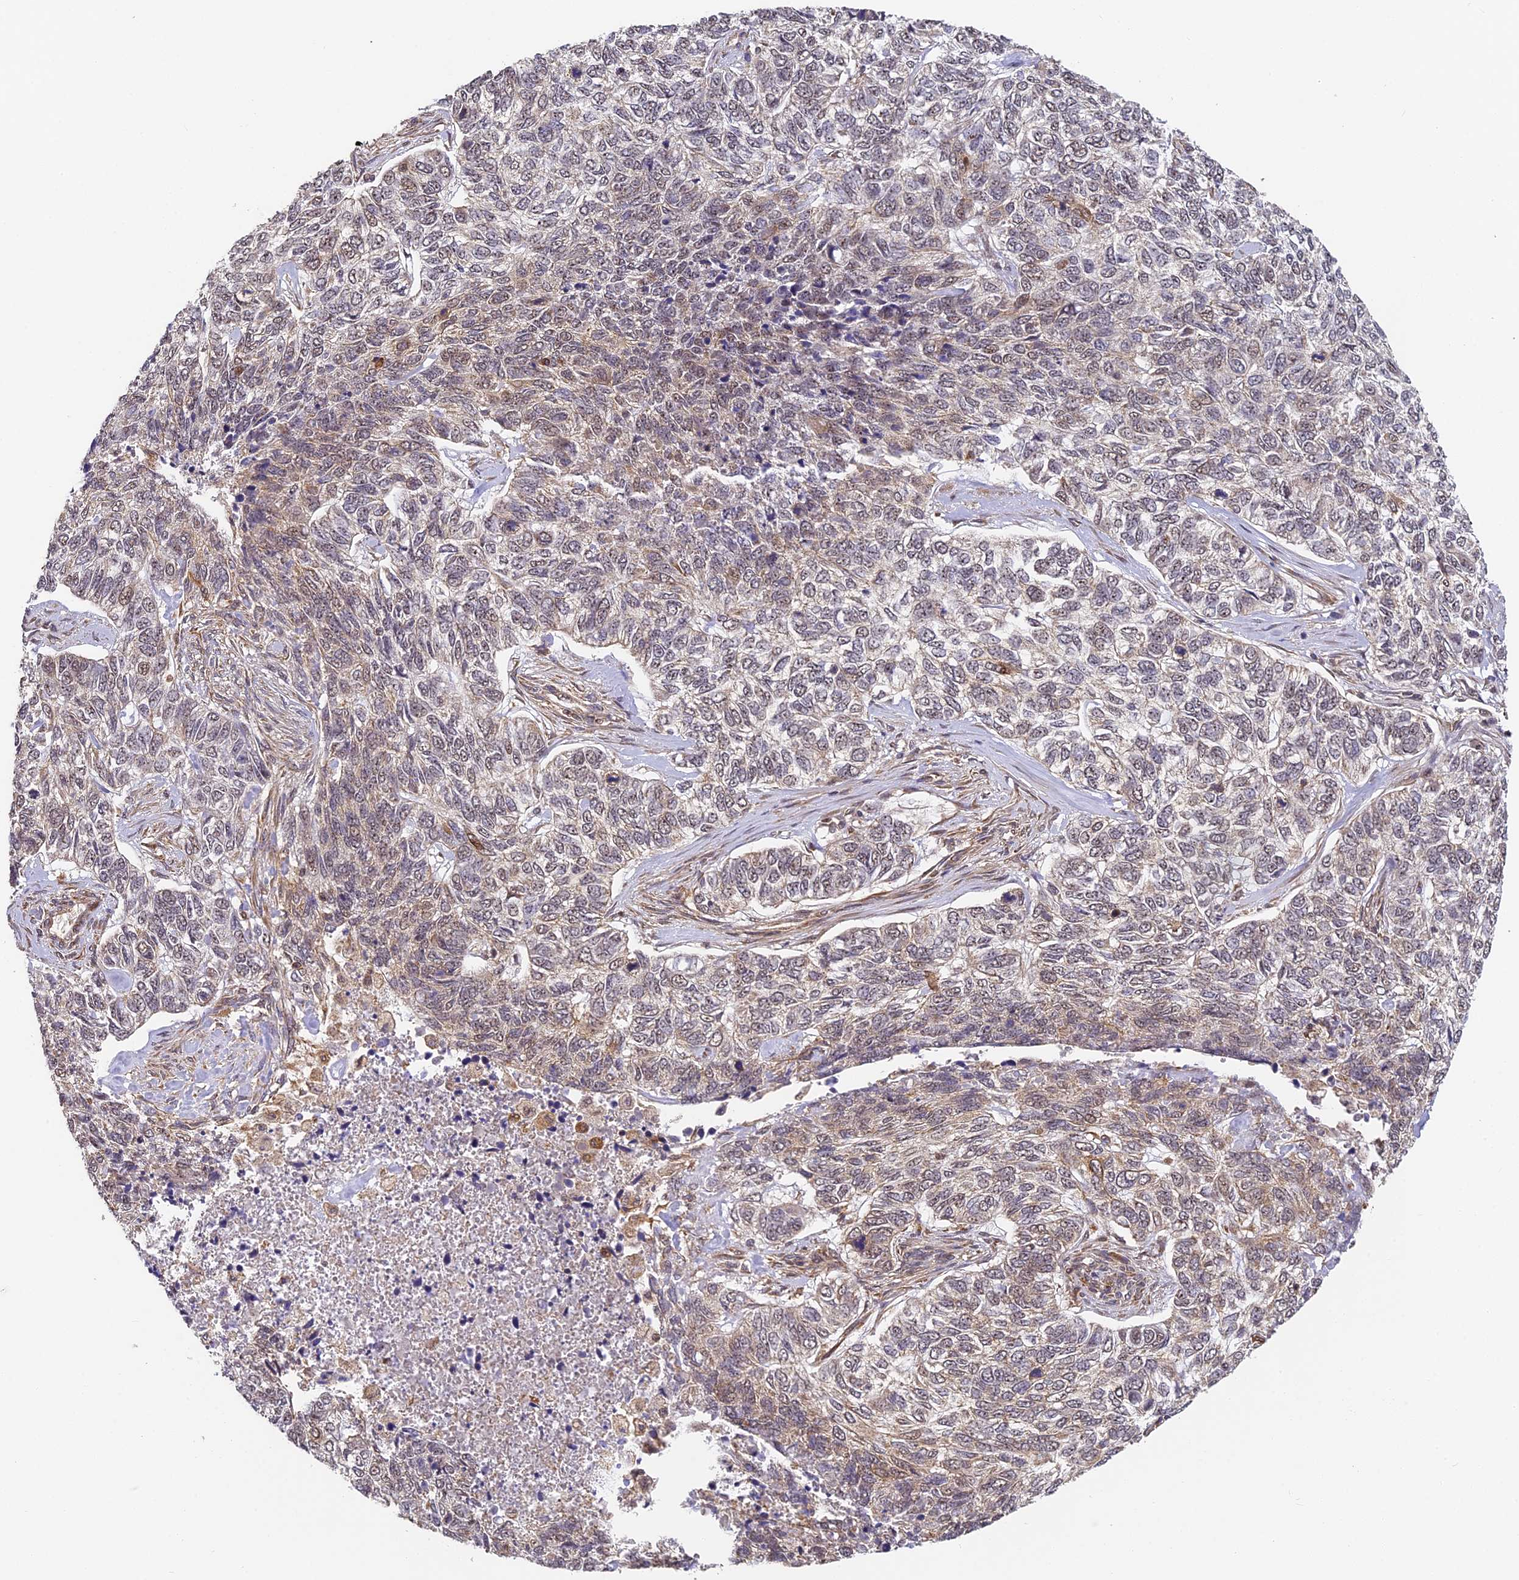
{"staining": {"intensity": "negative", "quantity": "none", "location": "none"}, "tissue": "skin cancer", "cell_type": "Tumor cells", "image_type": "cancer", "snomed": [{"axis": "morphology", "description": "Basal cell carcinoma"}, {"axis": "topography", "description": "Skin"}], "caption": "Tumor cells are negative for brown protein staining in basal cell carcinoma (skin). (DAB (3,3'-diaminobenzidine) immunohistochemistry, high magnification).", "gene": "ZNF443", "patient": {"sex": "female", "age": 65}}